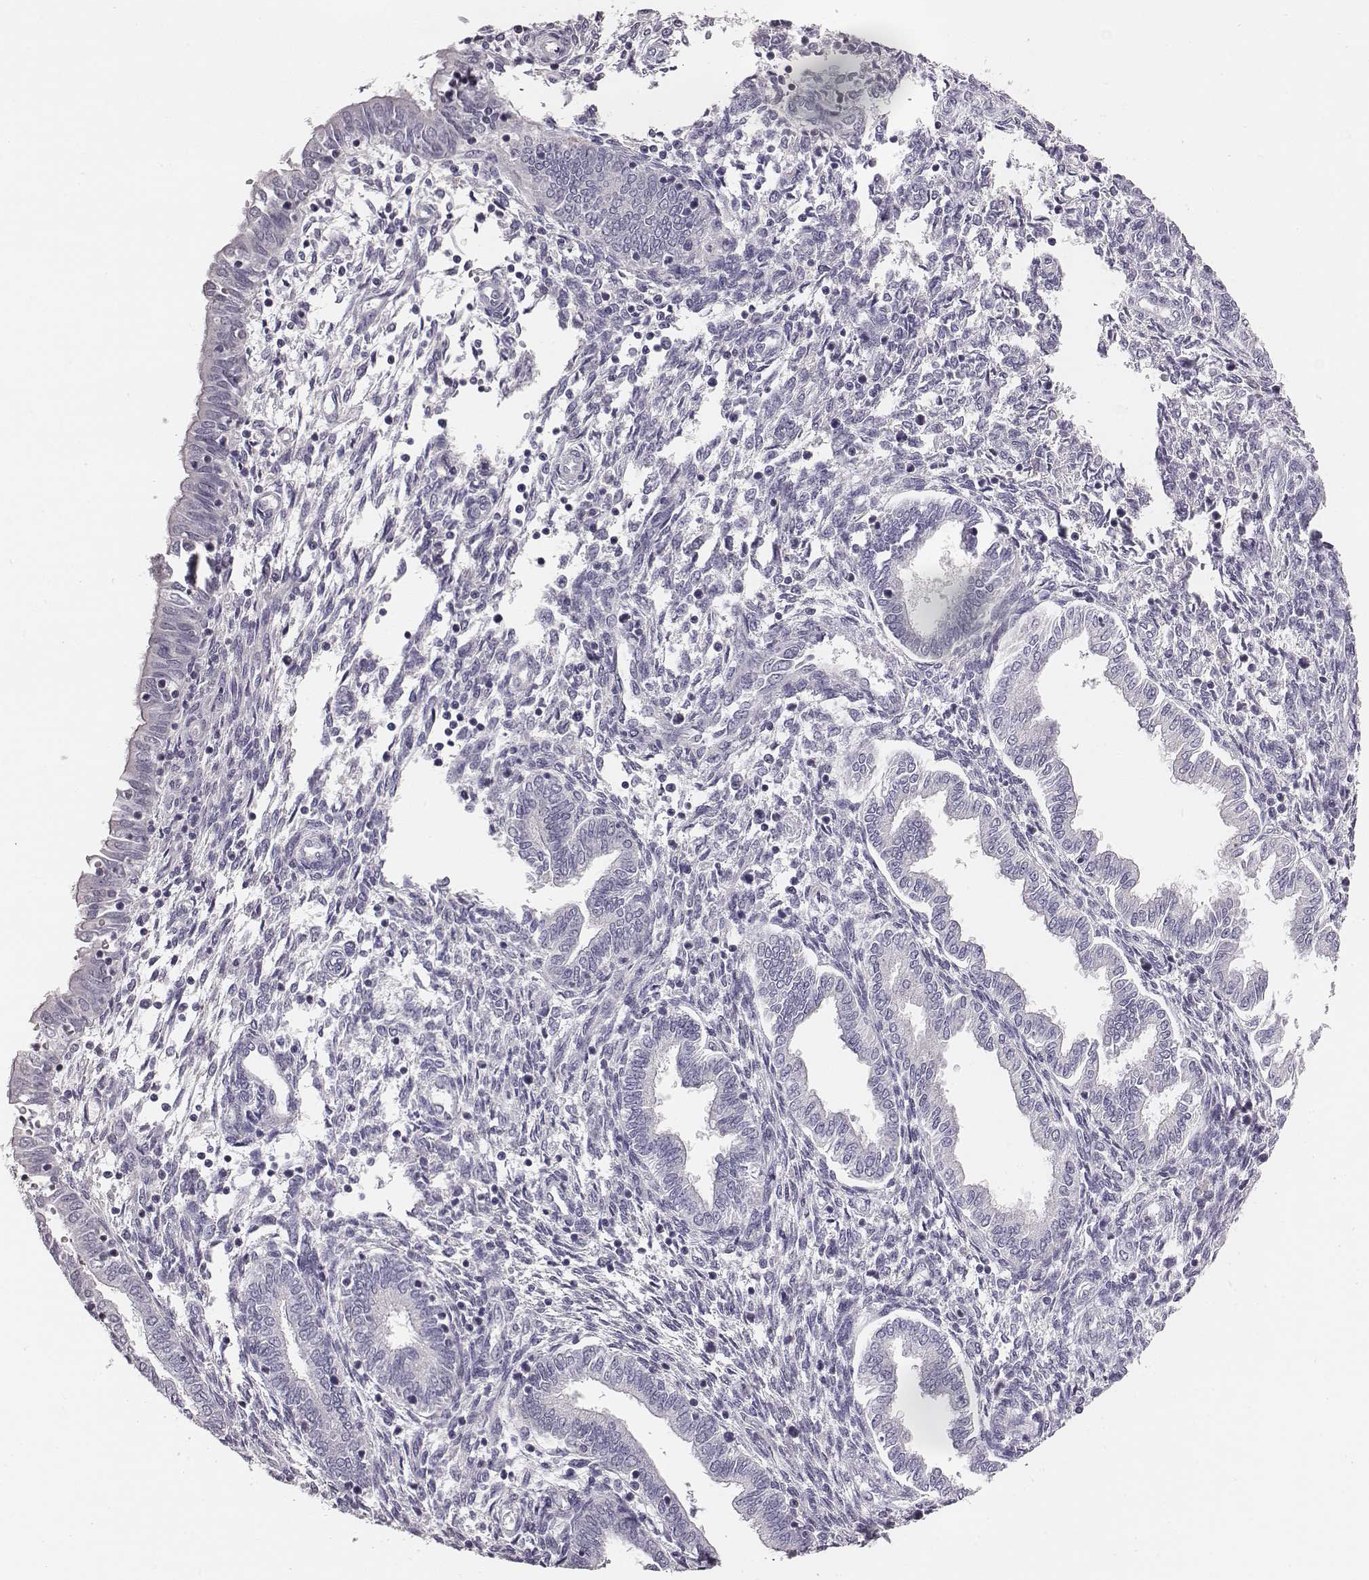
{"staining": {"intensity": "negative", "quantity": "none", "location": "none"}, "tissue": "endometrium", "cell_type": "Cells in endometrial stroma", "image_type": "normal", "snomed": [{"axis": "morphology", "description": "Normal tissue, NOS"}, {"axis": "topography", "description": "Endometrium"}], "caption": "Immunohistochemistry image of benign endometrium: endometrium stained with DAB exhibits no significant protein positivity in cells in endometrial stroma.", "gene": "ADAM7", "patient": {"sex": "female", "age": 42}}